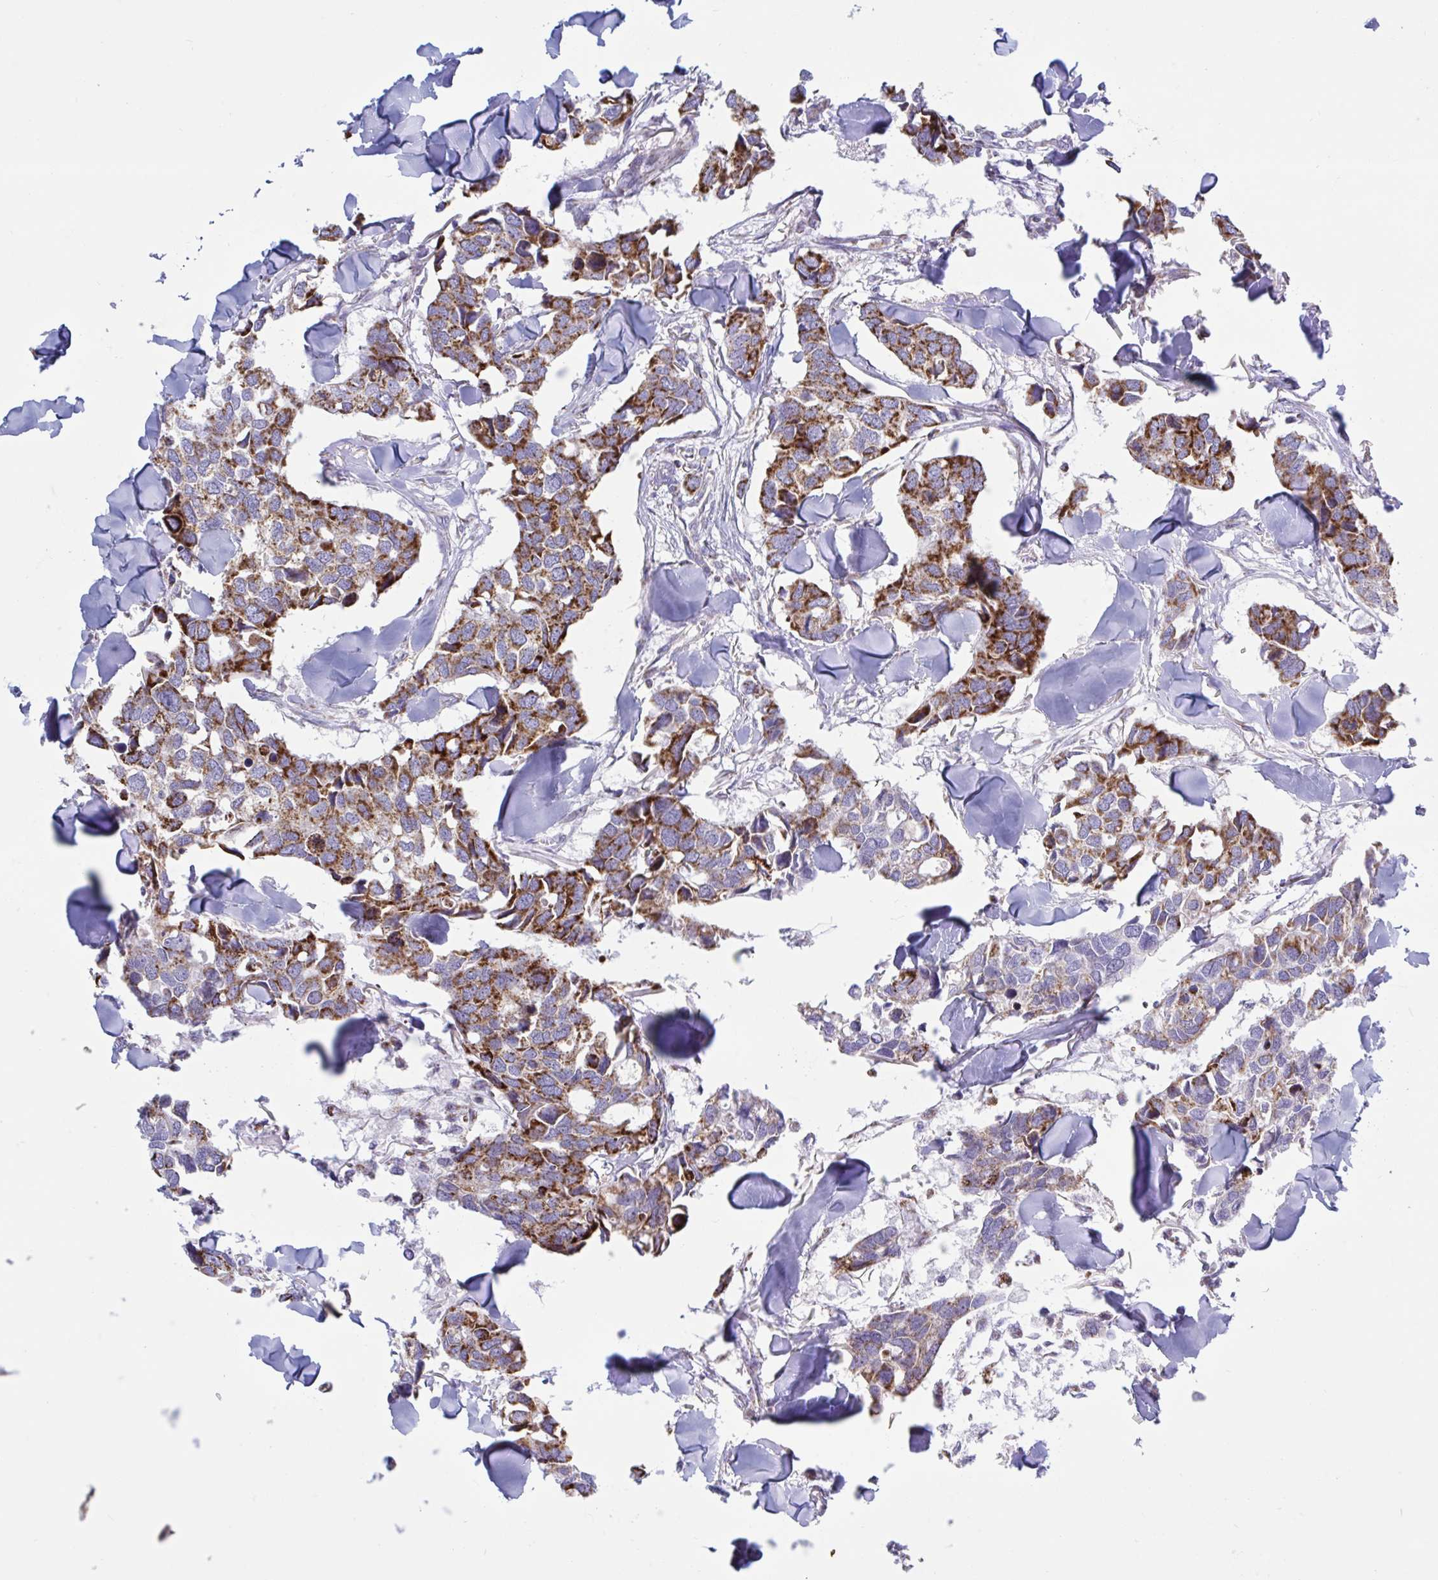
{"staining": {"intensity": "strong", "quantity": "25%-75%", "location": "cytoplasmic/membranous"}, "tissue": "breast cancer", "cell_type": "Tumor cells", "image_type": "cancer", "snomed": [{"axis": "morphology", "description": "Duct carcinoma"}, {"axis": "topography", "description": "Breast"}], "caption": "Protein expression analysis of breast infiltrating ductal carcinoma demonstrates strong cytoplasmic/membranous staining in approximately 25%-75% of tumor cells.", "gene": "HSPE1", "patient": {"sex": "female", "age": 83}}